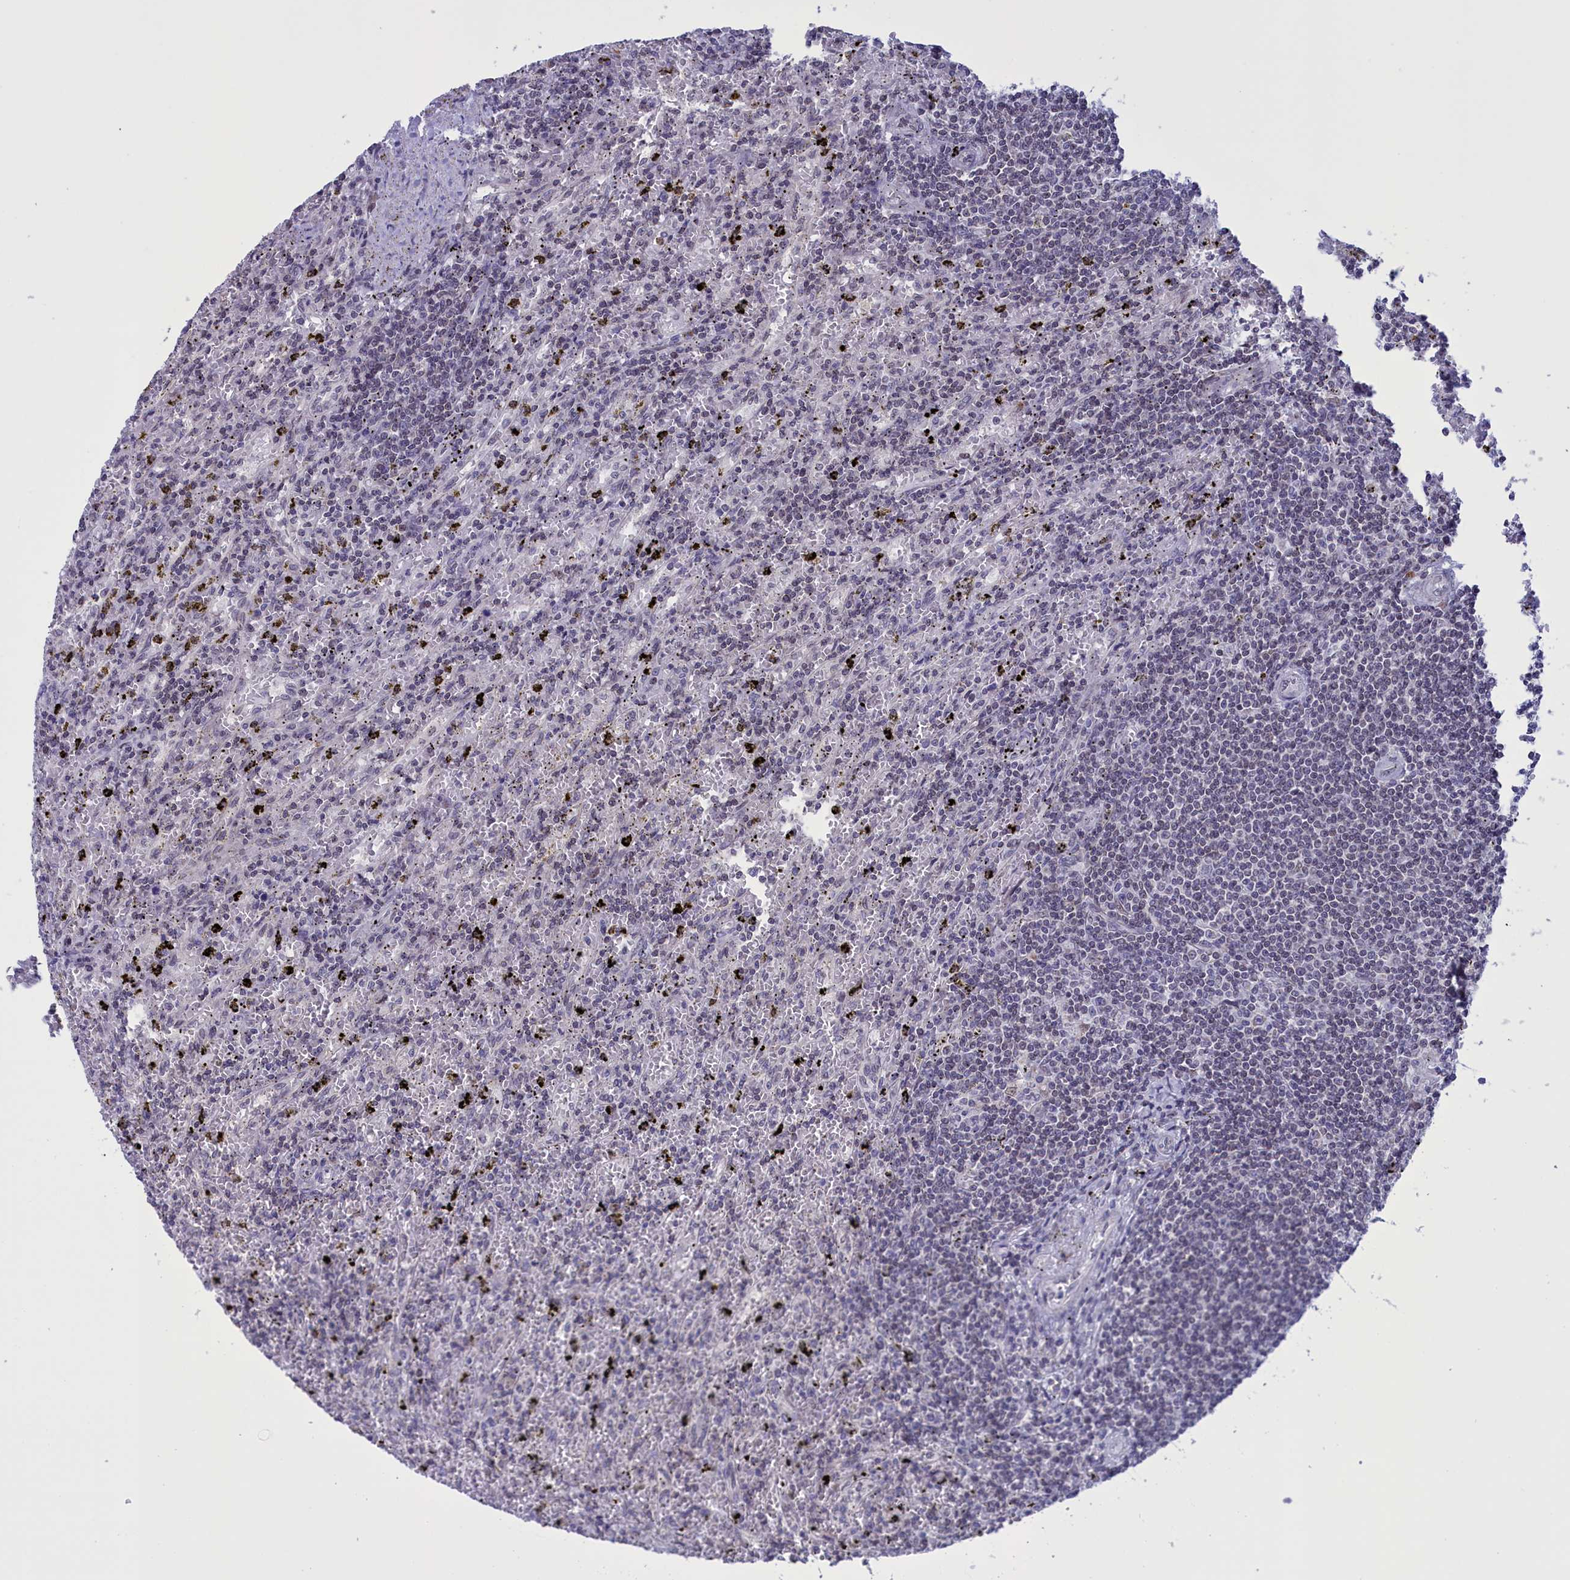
{"staining": {"intensity": "negative", "quantity": "none", "location": "none"}, "tissue": "lymphoma", "cell_type": "Tumor cells", "image_type": "cancer", "snomed": [{"axis": "morphology", "description": "Malignant lymphoma, non-Hodgkin's type, Low grade"}, {"axis": "topography", "description": "Spleen"}], "caption": "The photomicrograph reveals no staining of tumor cells in malignant lymphoma, non-Hodgkin's type (low-grade).", "gene": "PARS2", "patient": {"sex": "male", "age": 76}}